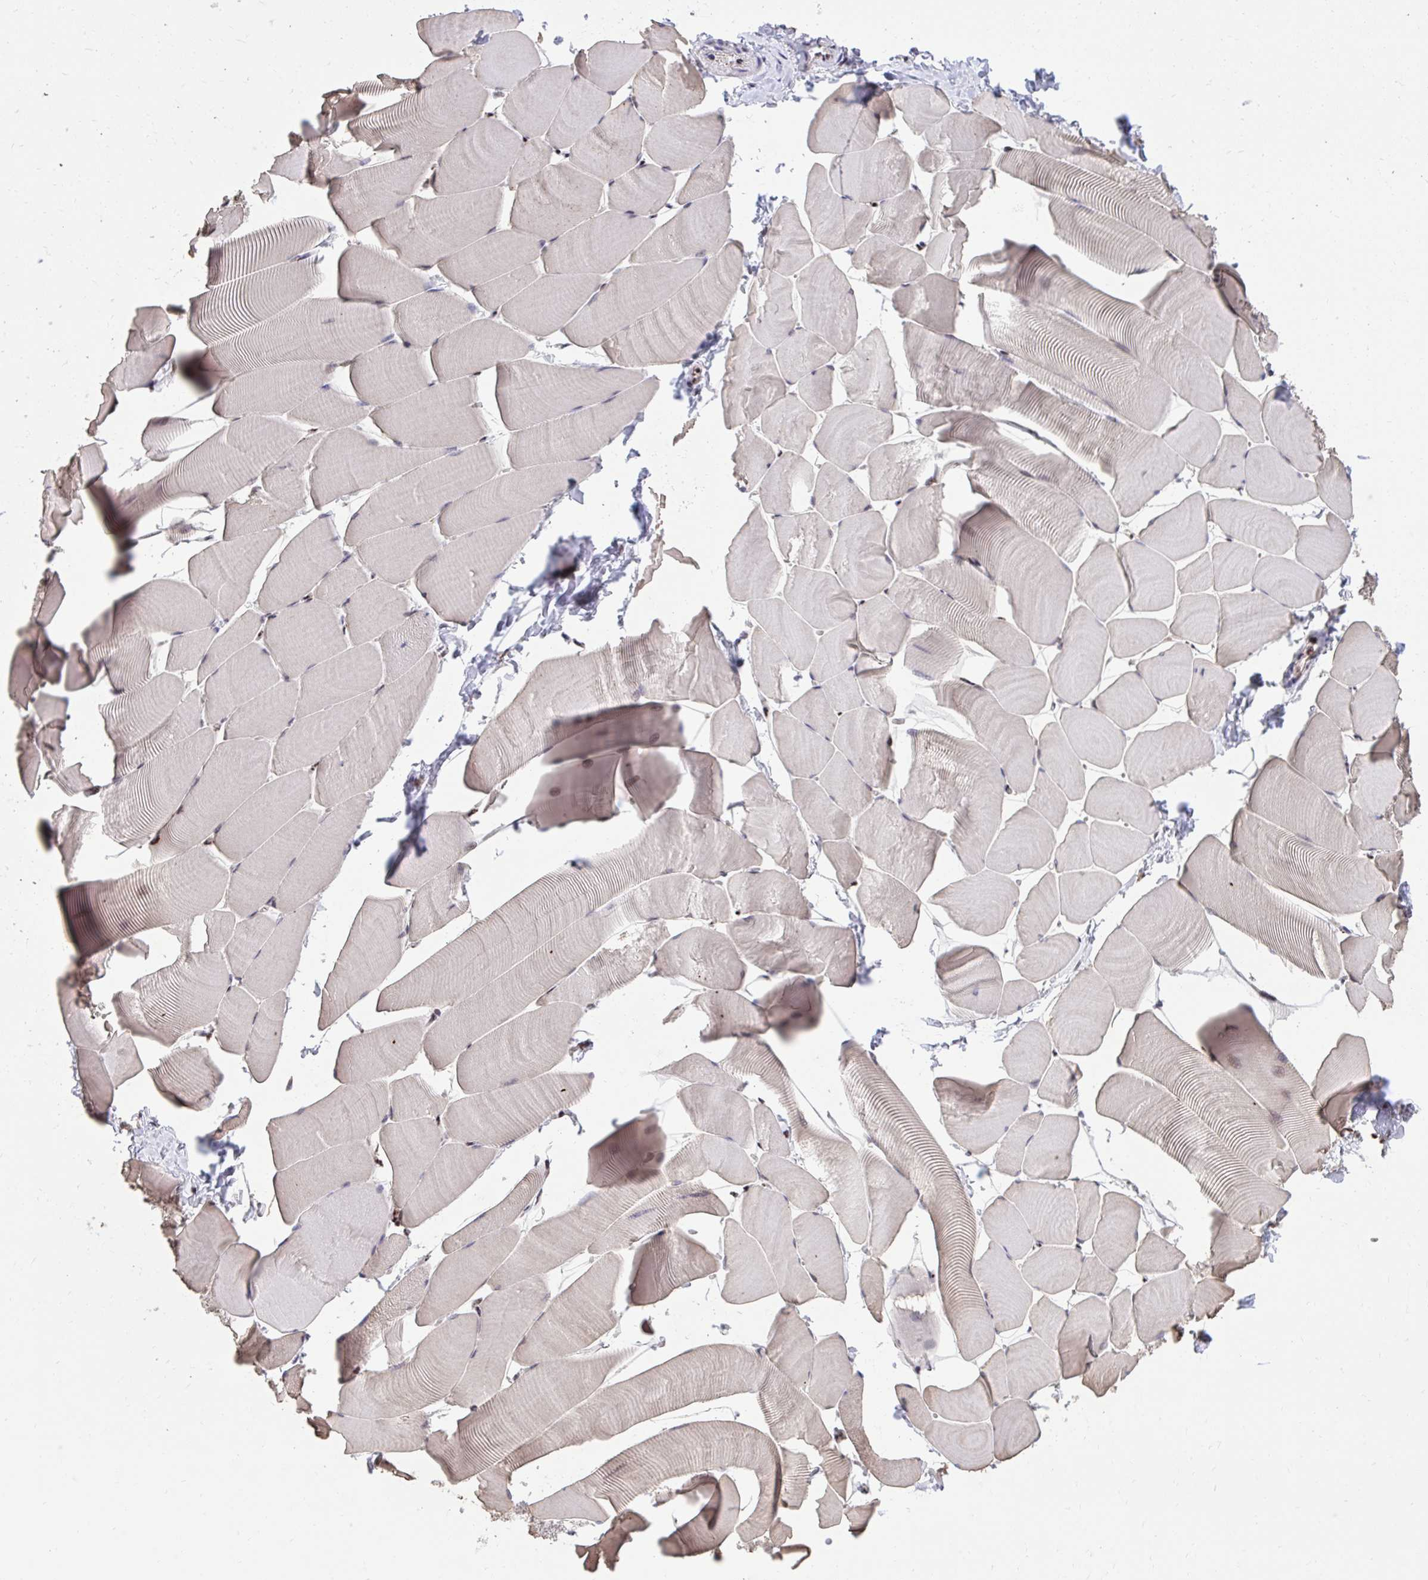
{"staining": {"intensity": "strong", "quantity": "25%-75%", "location": "nuclear"}, "tissue": "skeletal muscle", "cell_type": "Myocytes", "image_type": "normal", "snomed": [{"axis": "morphology", "description": "Normal tissue, NOS"}, {"axis": "topography", "description": "Skeletal muscle"}], "caption": "Myocytes exhibit high levels of strong nuclear positivity in about 25%-75% of cells in benign human skeletal muscle.", "gene": "HOXA4", "patient": {"sex": "male", "age": 25}}